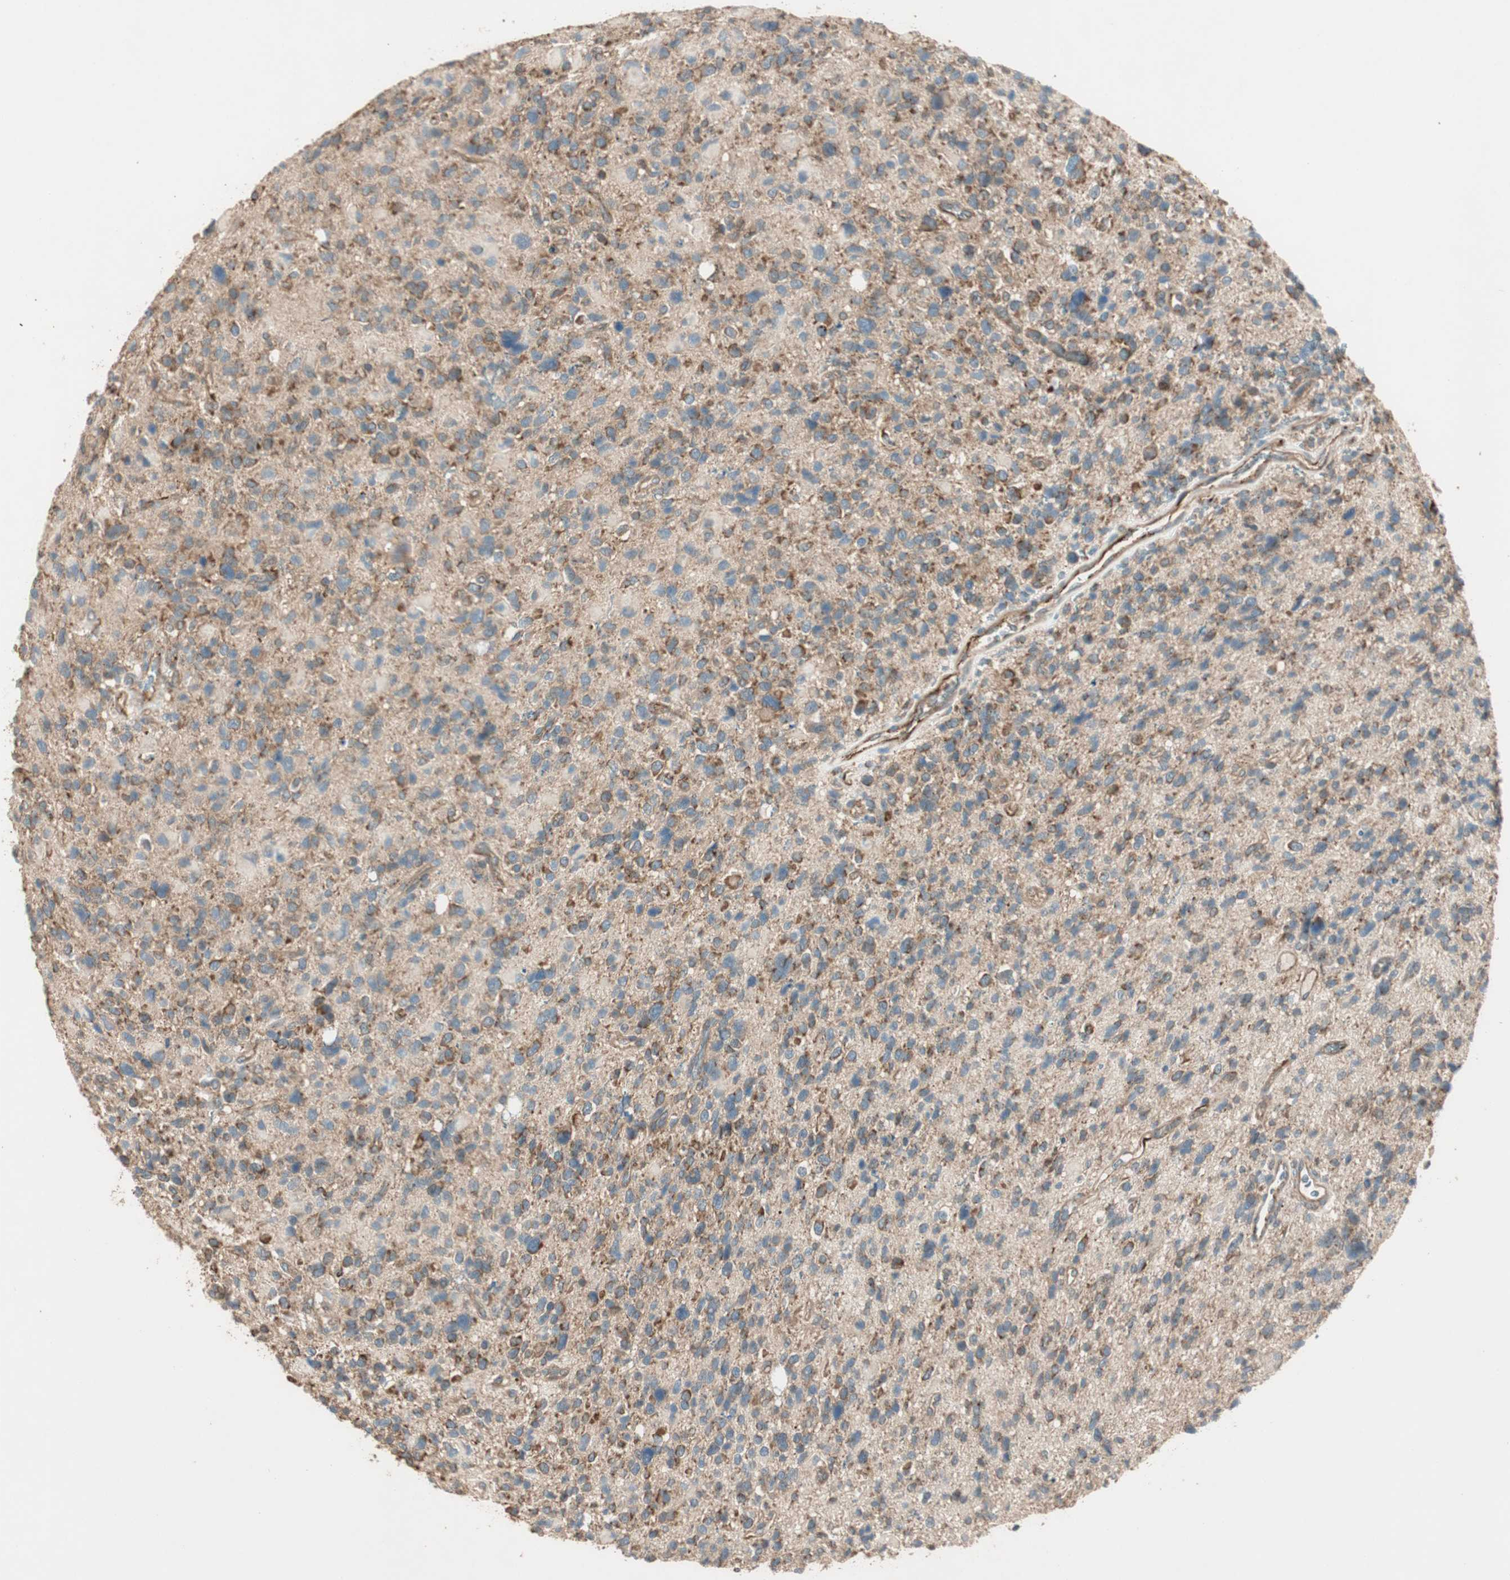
{"staining": {"intensity": "moderate", "quantity": ">75%", "location": "cytoplasmic/membranous"}, "tissue": "glioma", "cell_type": "Tumor cells", "image_type": "cancer", "snomed": [{"axis": "morphology", "description": "Glioma, malignant, High grade"}, {"axis": "topography", "description": "Brain"}], "caption": "This is a photomicrograph of immunohistochemistry (IHC) staining of glioma, which shows moderate staining in the cytoplasmic/membranous of tumor cells.", "gene": "CC2D1A", "patient": {"sex": "male", "age": 48}}